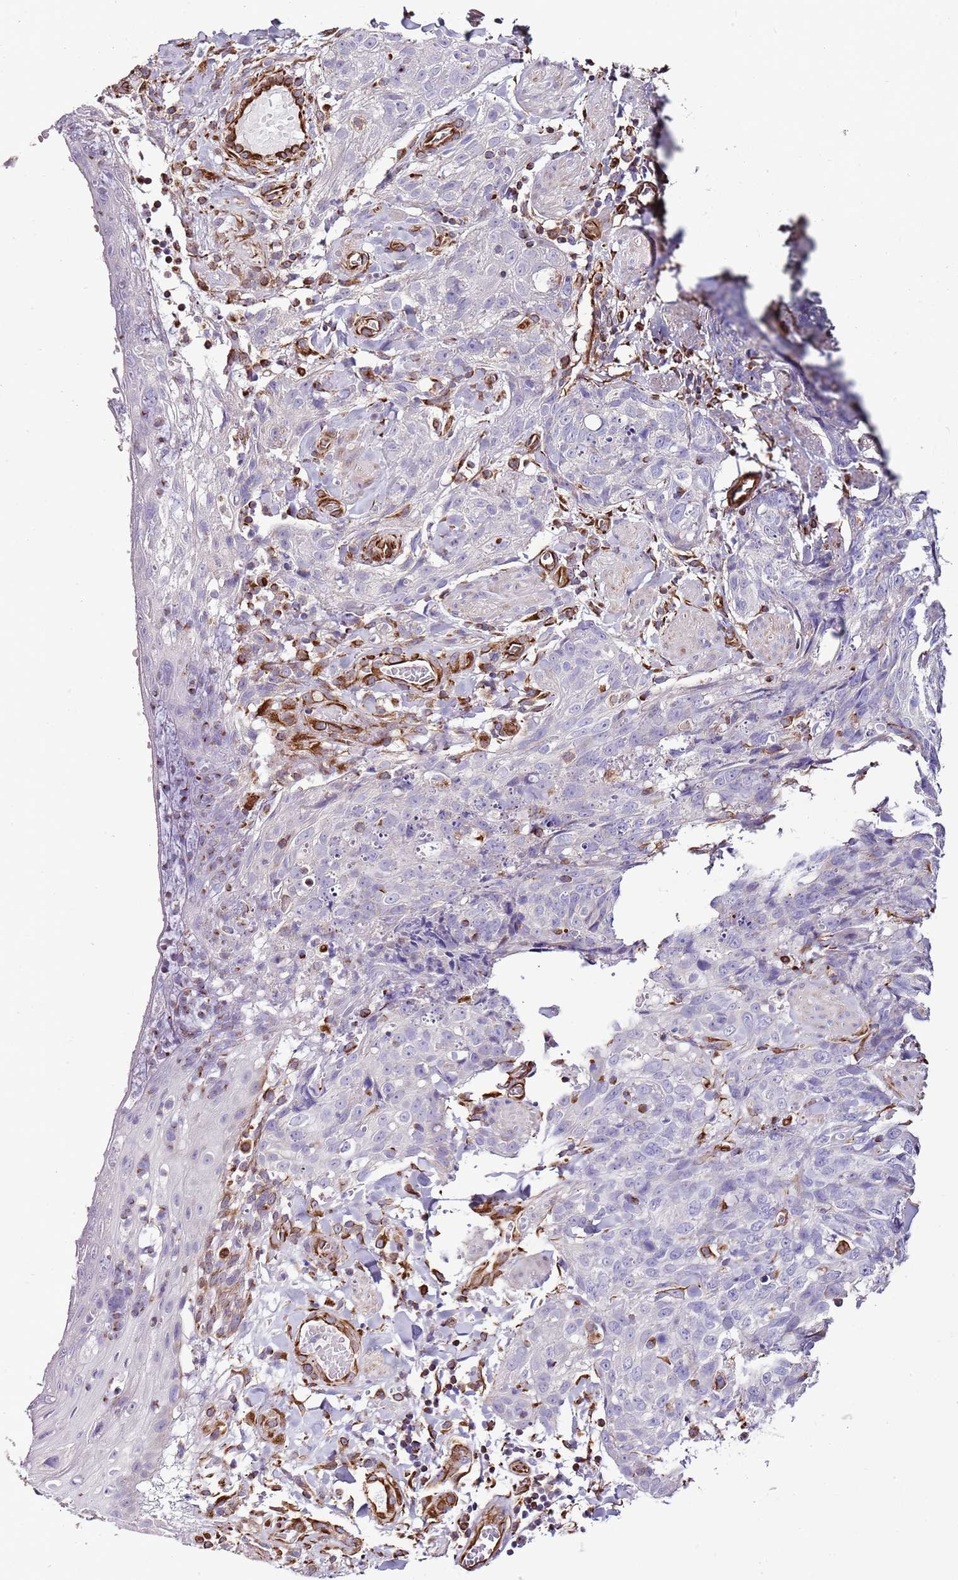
{"staining": {"intensity": "negative", "quantity": "none", "location": "none"}, "tissue": "skin cancer", "cell_type": "Tumor cells", "image_type": "cancer", "snomed": [{"axis": "morphology", "description": "Squamous cell carcinoma, NOS"}, {"axis": "topography", "description": "Skin"}, {"axis": "topography", "description": "Vulva"}], "caption": "Skin cancer was stained to show a protein in brown. There is no significant expression in tumor cells.", "gene": "ZNF786", "patient": {"sex": "female", "age": 85}}